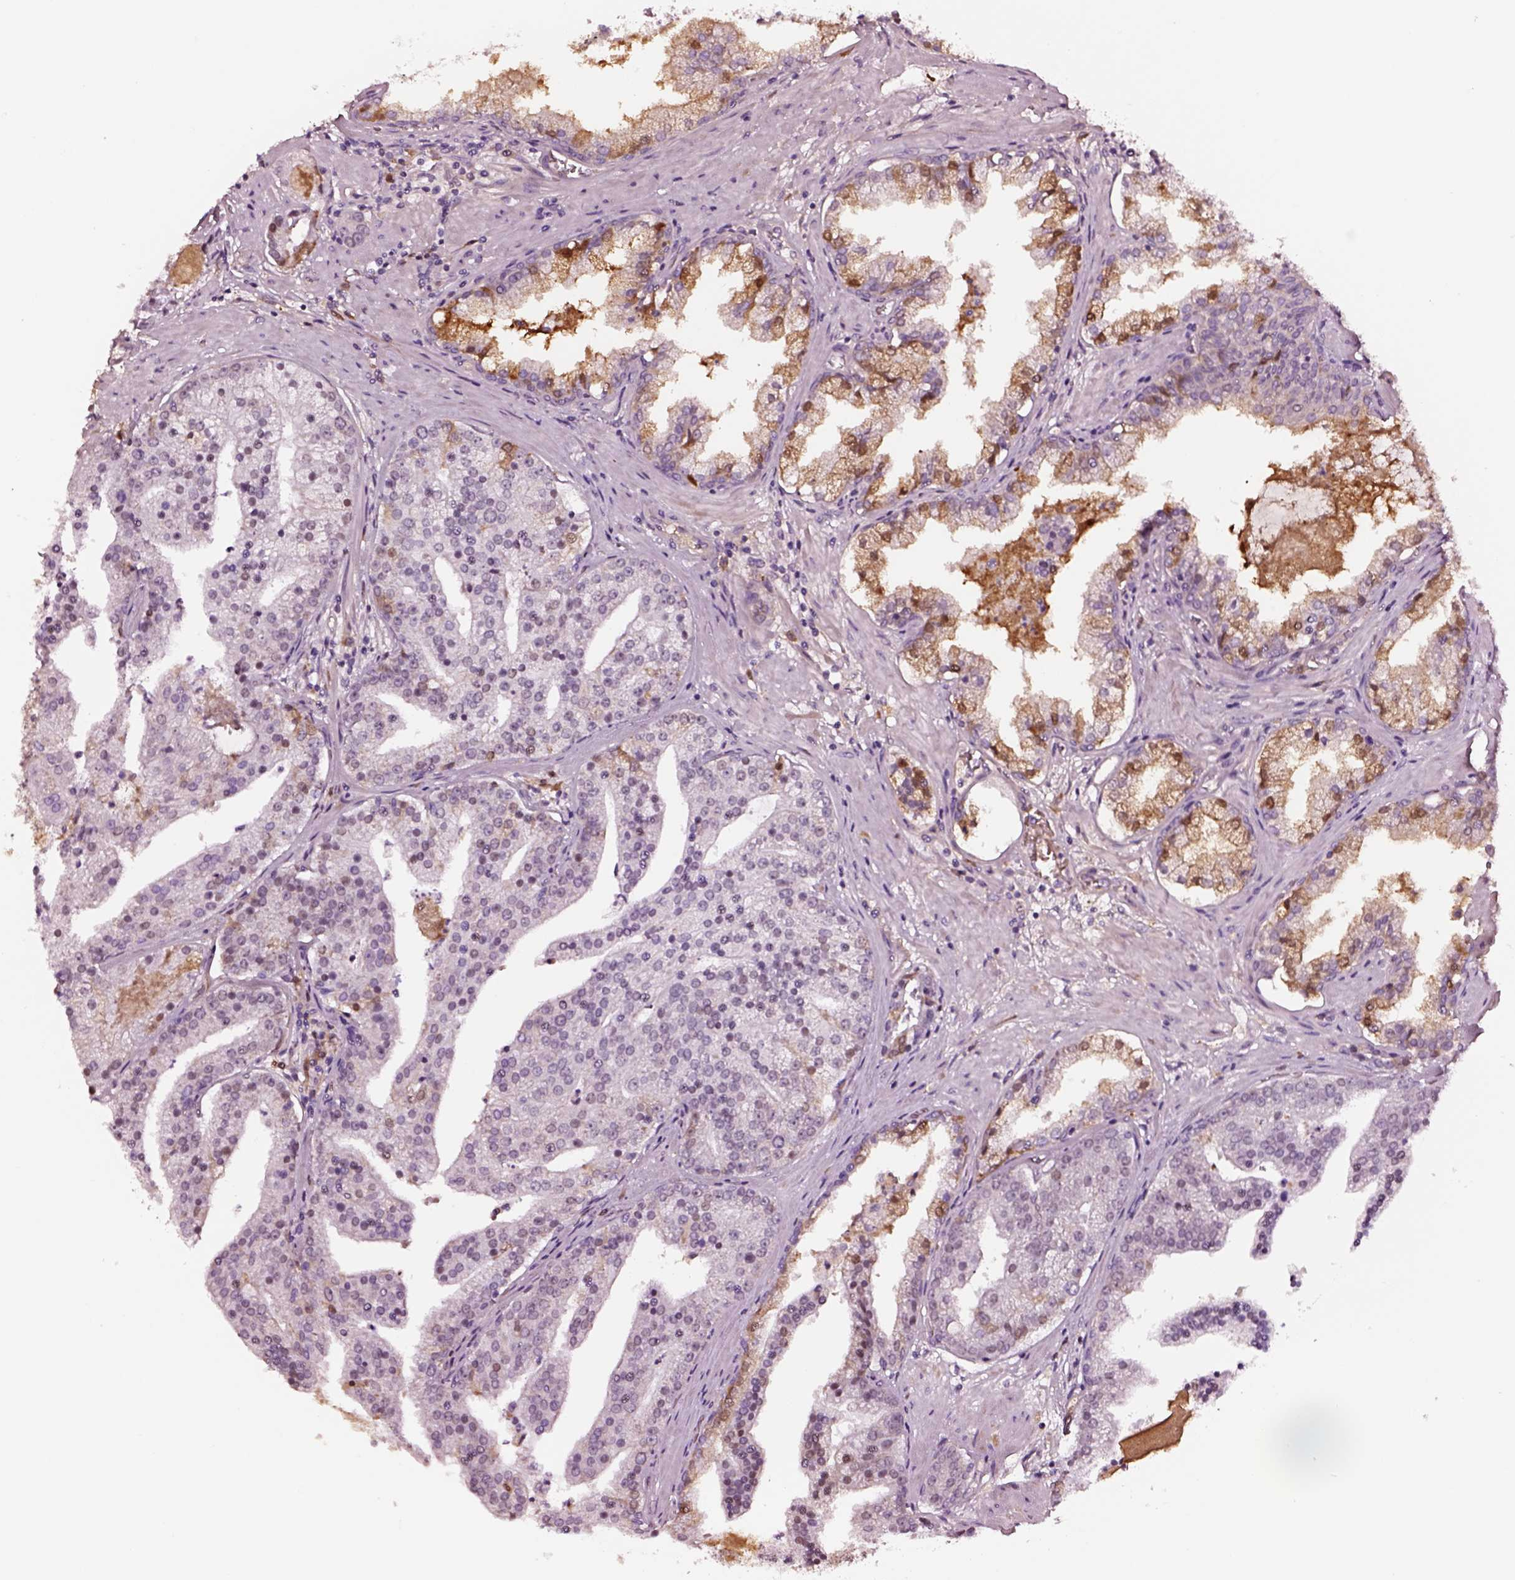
{"staining": {"intensity": "negative", "quantity": "none", "location": "none"}, "tissue": "prostate cancer", "cell_type": "Tumor cells", "image_type": "cancer", "snomed": [{"axis": "morphology", "description": "Adenocarcinoma, NOS"}, {"axis": "topography", "description": "Prostate and seminal vesicle, NOS"}, {"axis": "topography", "description": "Prostate"}], "caption": "Photomicrograph shows no significant protein positivity in tumor cells of prostate cancer.", "gene": "TF", "patient": {"sex": "male", "age": 44}}